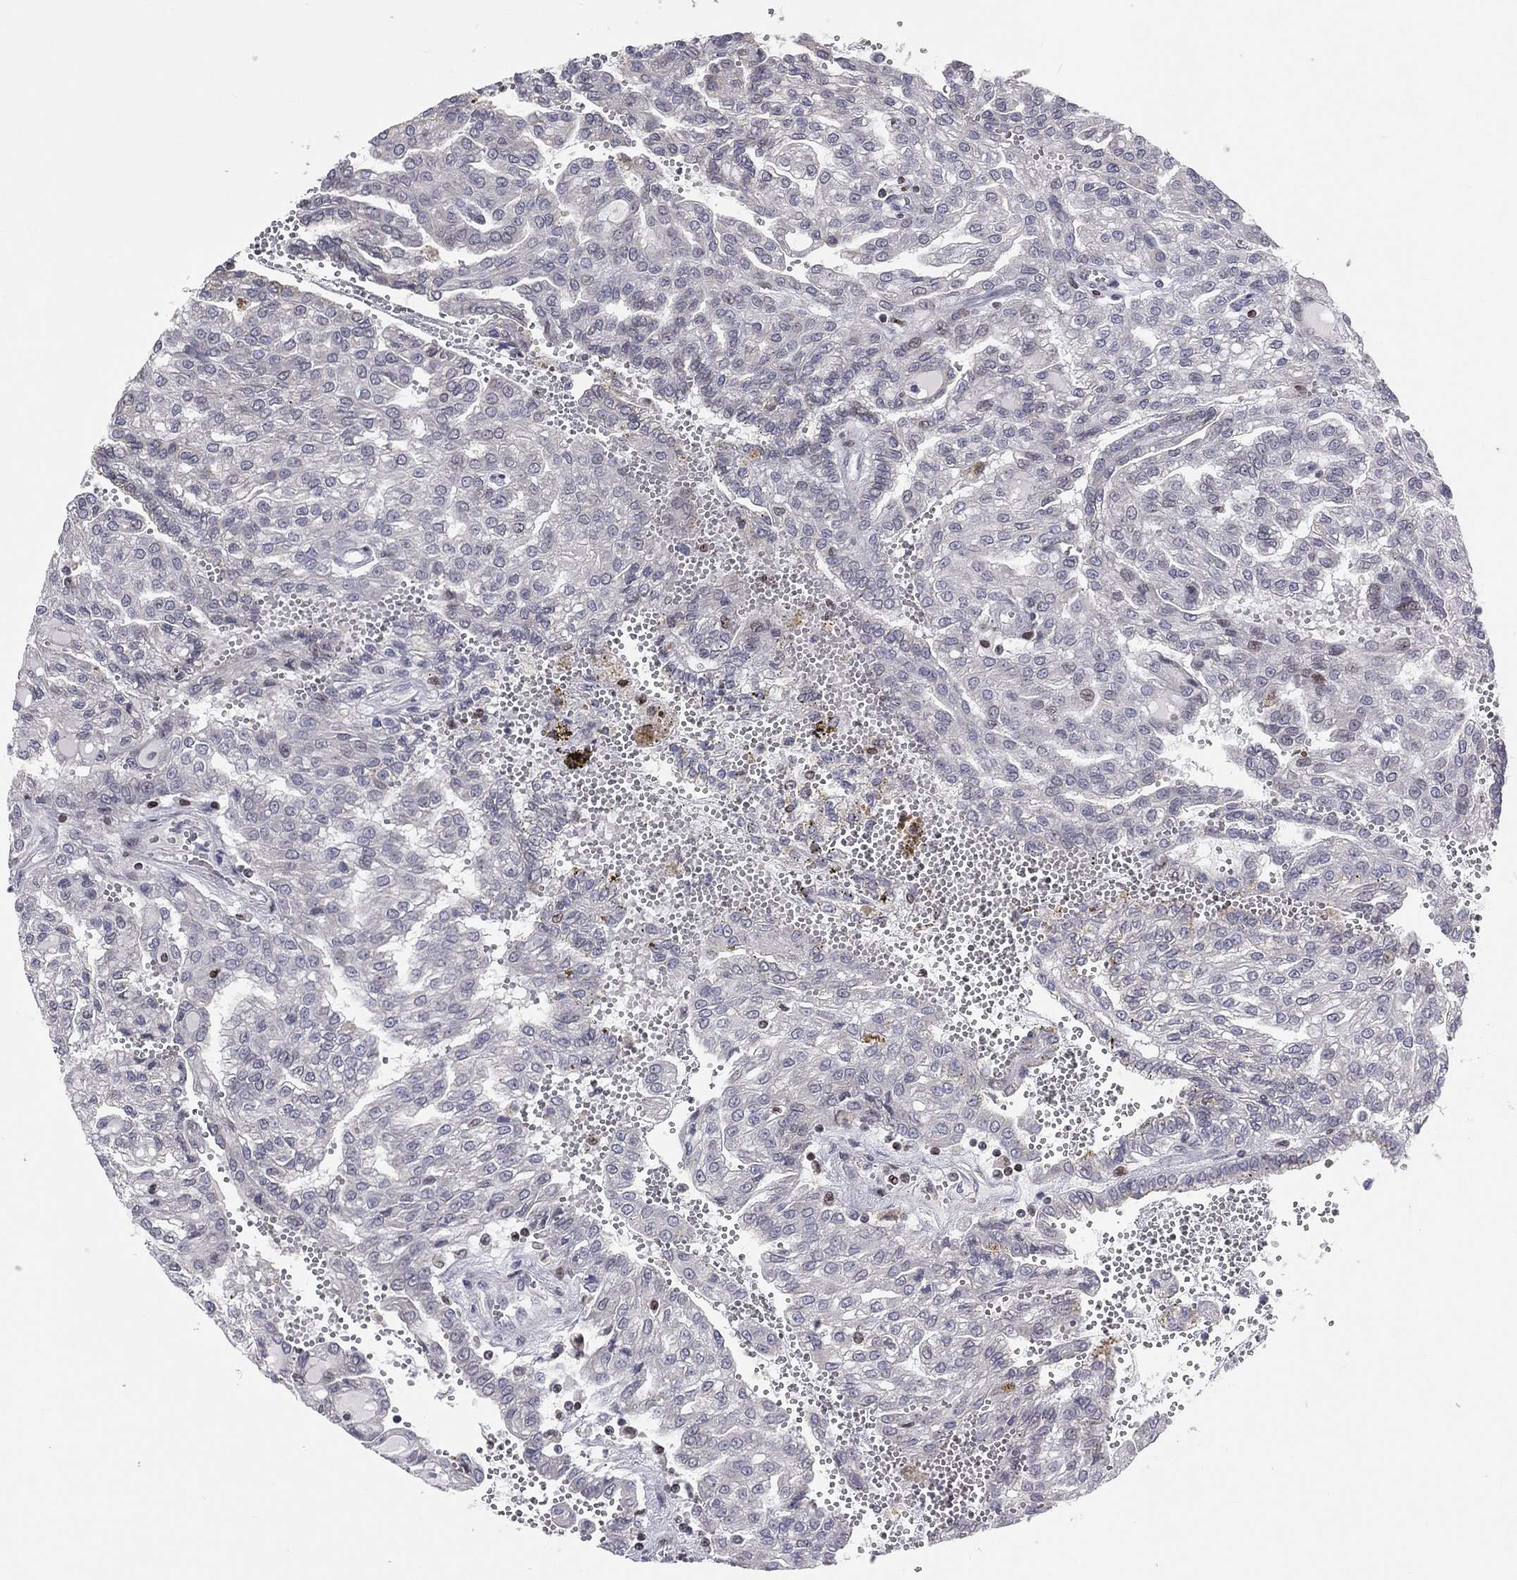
{"staining": {"intensity": "negative", "quantity": "none", "location": "none"}, "tissue": "renal cancer", "cell_type": "Tumor cells", "image_type": "cancer", "snomed": [{"axis": "morphology", "description": "Adenocarcinoma, NOS"}, {"axis": "topography", "description": "Kidney"}], "caption": "An IHC micrograph of renal adenocarcinoma is shown. There is no staining in tumor cells of renal adenocarcinoma.", "gene": "DBF4B", "patient": {"sex": "male", "age": 63}}